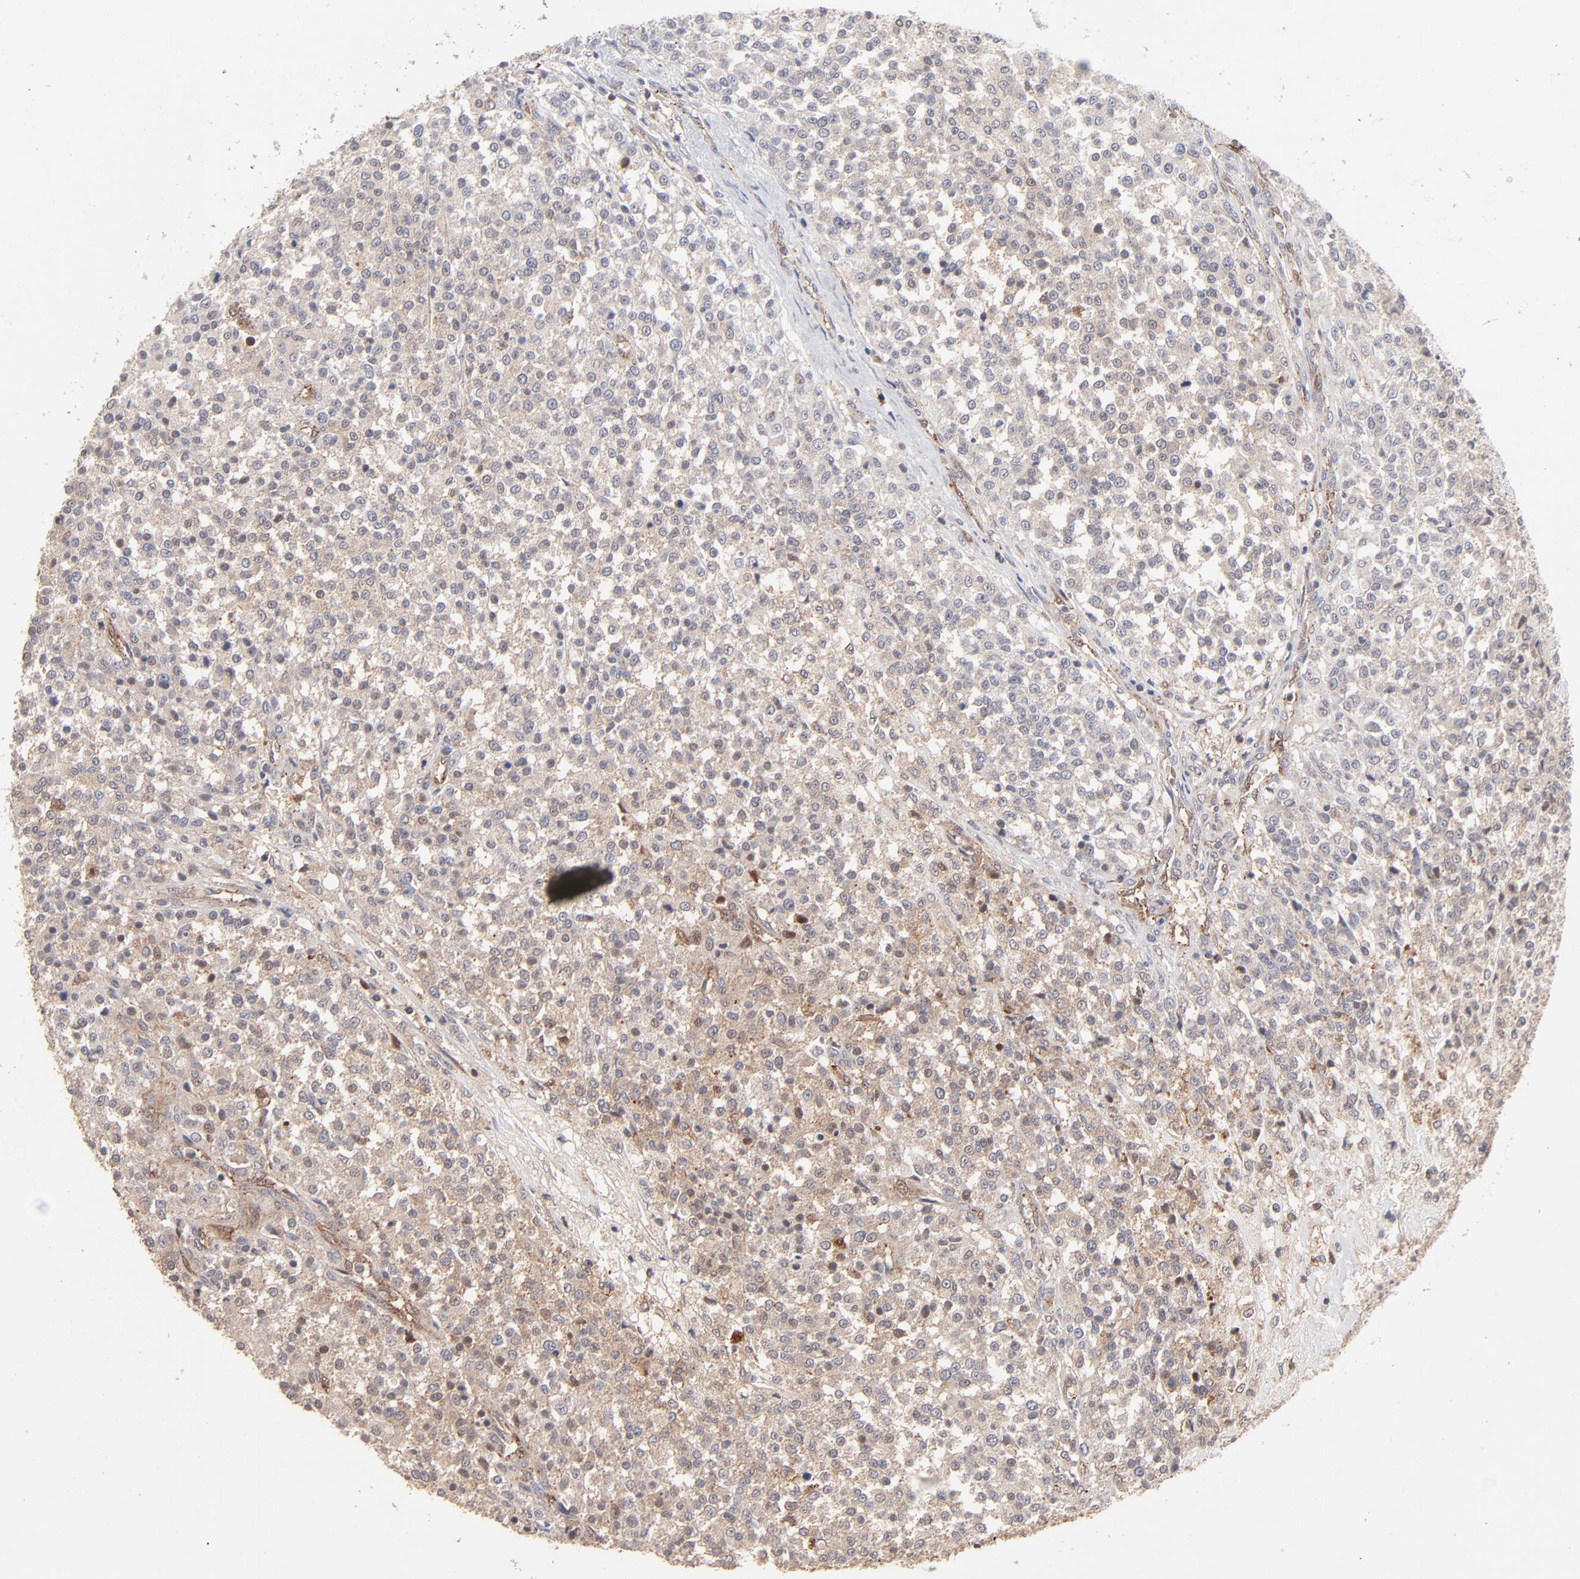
{"staining": {"intensity": "weak", "quantity": ">75%", "location": "cytoplasmic/membranous"}, "tissue": "testis cancer", "cell_type": "Tumor cells", "image_type": "cancer", "snomed": [{"axis": "morphology", "description": "Seminoma, NOS"}, {"axis": "topography", "description": "Testis"}], "caption": "An immunohistochemistry (IHC) micrograph of tumor tissue is shown. Protein staining in brown shows weak cytoplasmic/membranous positivity in testis cancer within tumor cells.", "gene": "IVNS1ABP", "patient": {"sex": "male", "age": 59}}